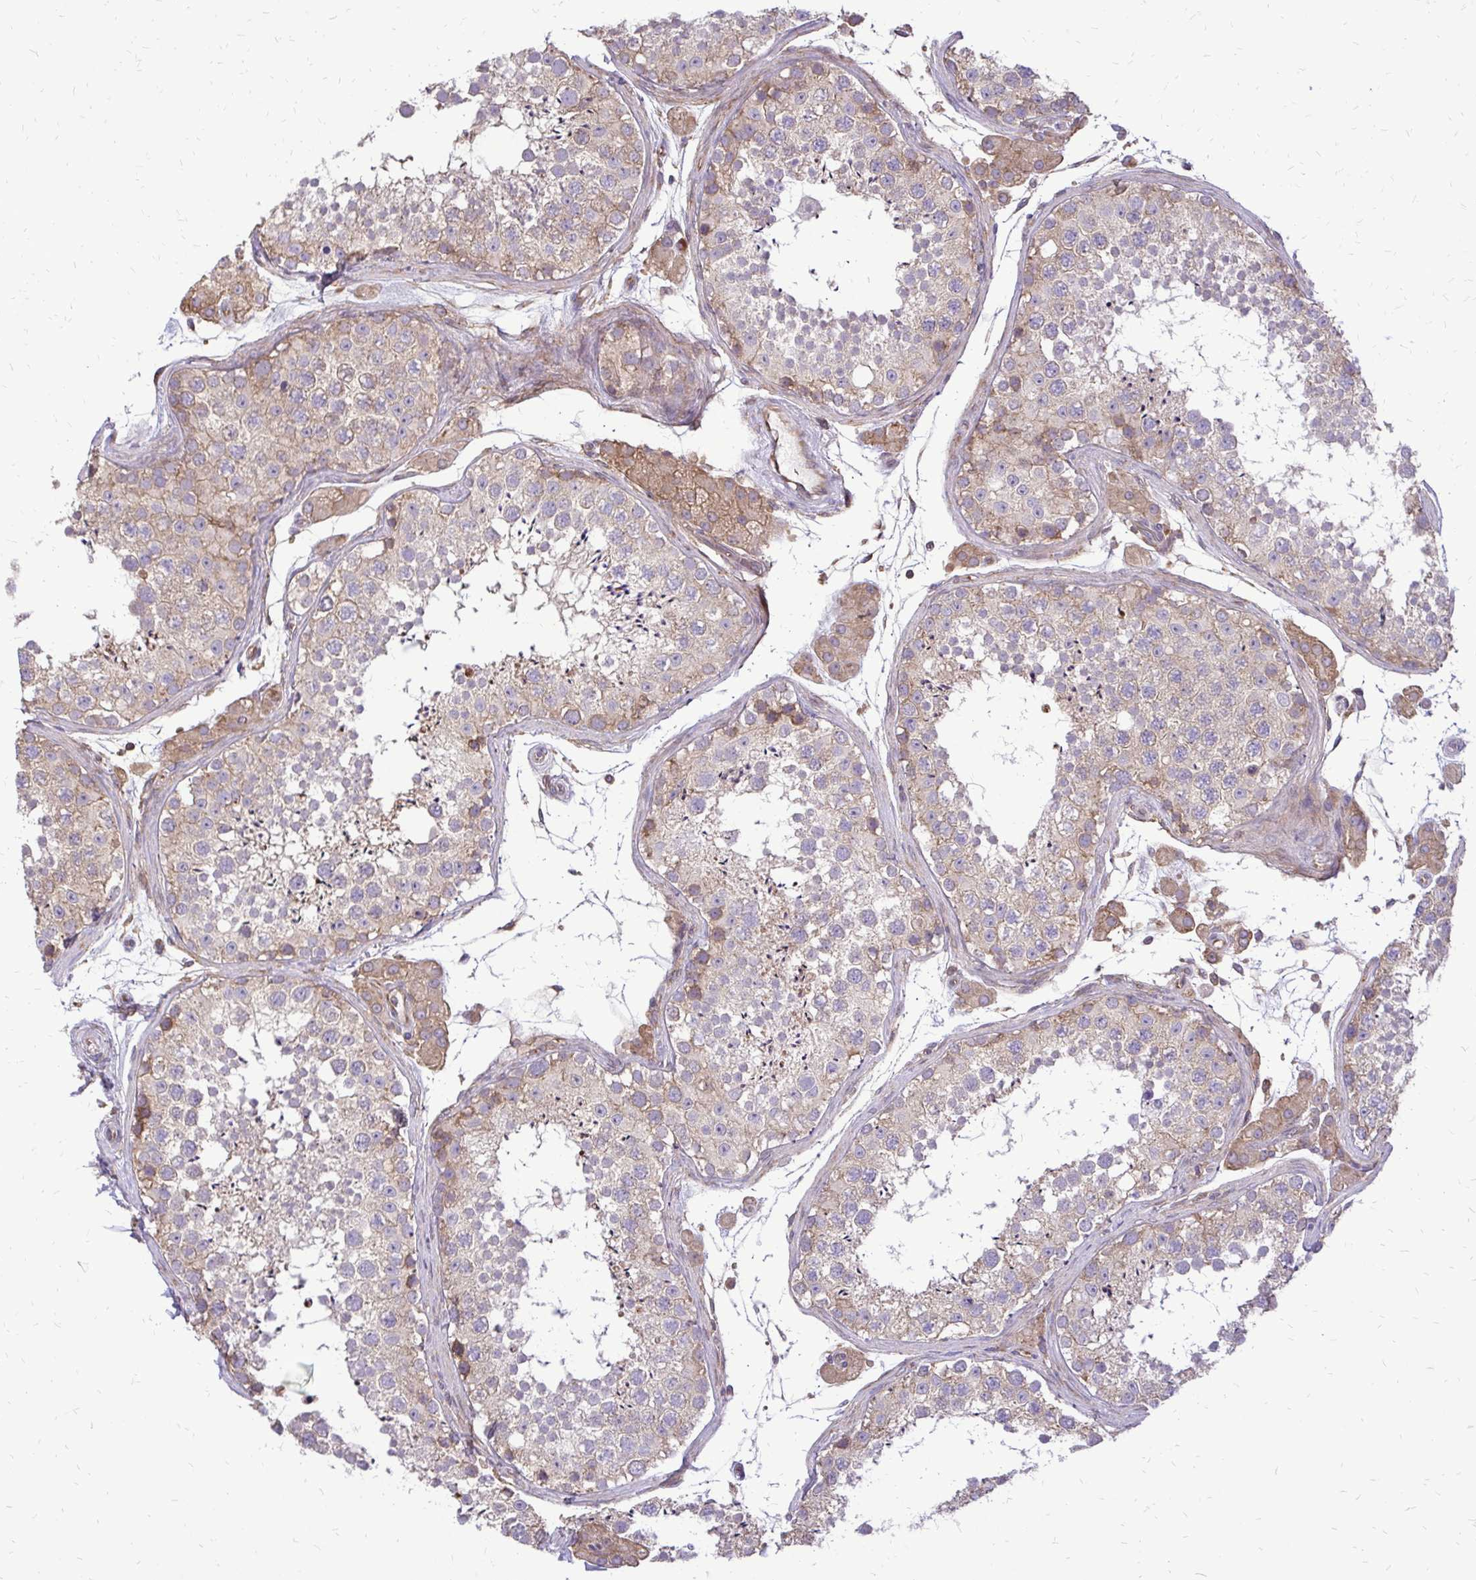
{"staining": {"intensity": "weak", "quantity": ">75%", "location": "cytoplasmic/membranous"}, "tissue": "testis", "cell_type": "Cells in seminiferous ducts", "image_type": "normal", "snomed": [{"axis": "morphology", "description": "Normal tissue, NOS"}, {"axis": "topography", "description": "Testis"}], "caption": "Immunohistochemistry image of unremarkable testis: human testis stained using immunohistochemistry shows low levels of weak protein expression localized specifically in the cytoplasmic/membranous of cells in seminiferous ducts, appearing as a cytoplasmic/membranous brown color.", "gene": "RPS3", "patient": {"sex": "male", "age": 41}}